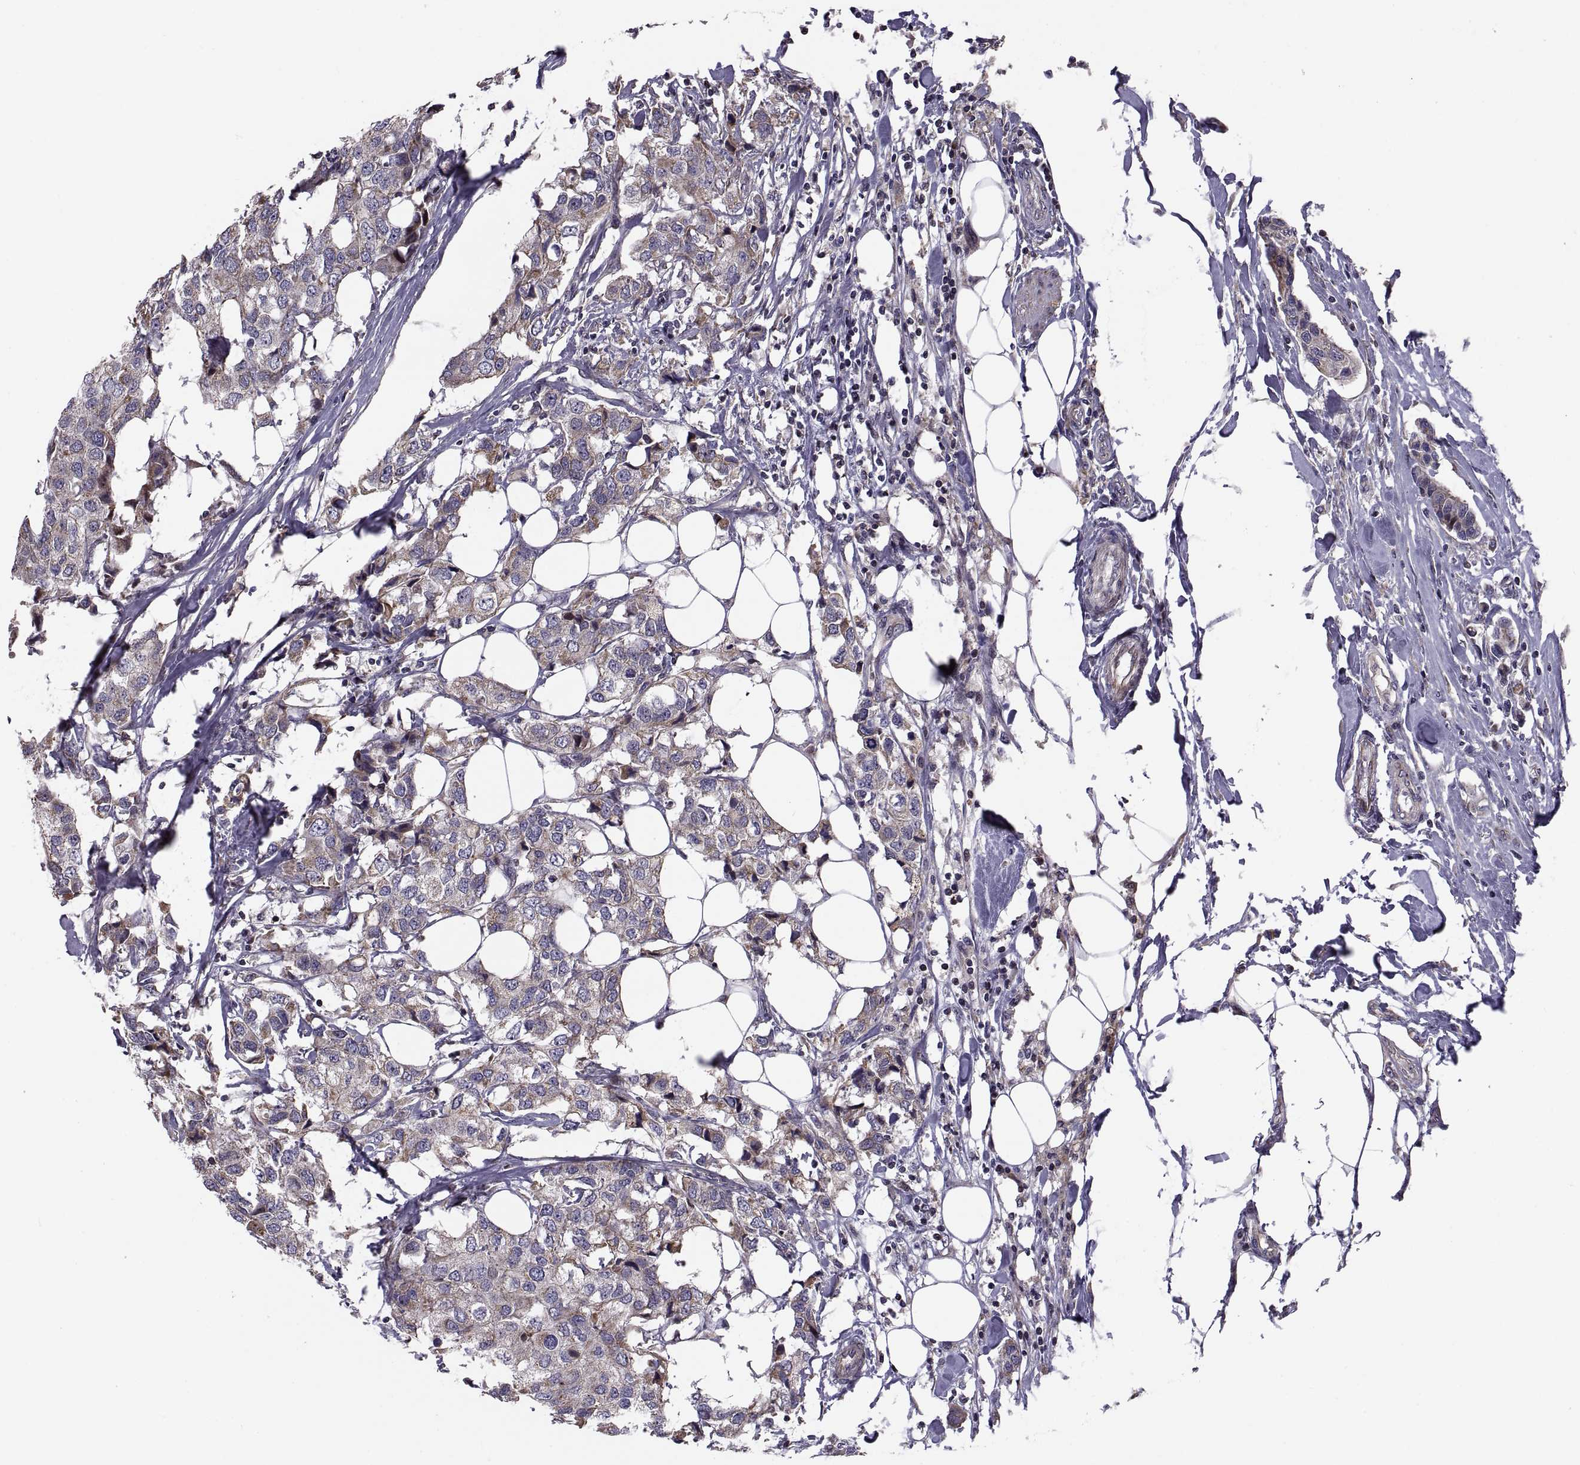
{"staining": {"intensity": "moderate", "quantity": "<25%", "location": "cytoplasmic/membranous"}, "tissue": "breast cancer", "cell_type": "Tumor cells", "image_type": "cancer", "snomed": [{"axis": "morphology", "description": "Duct carcinoma"}, {"axis": "topography", "description": "Breast"}], "caption": "Protein expression analysis of human breast infiltrating ductal carcinoma reveals moderate cytoplasmic/membranous staining in approximately <25% of tumor cells.", "gene": "ANO1", "patient": {"sex": "female", "age": 80}}